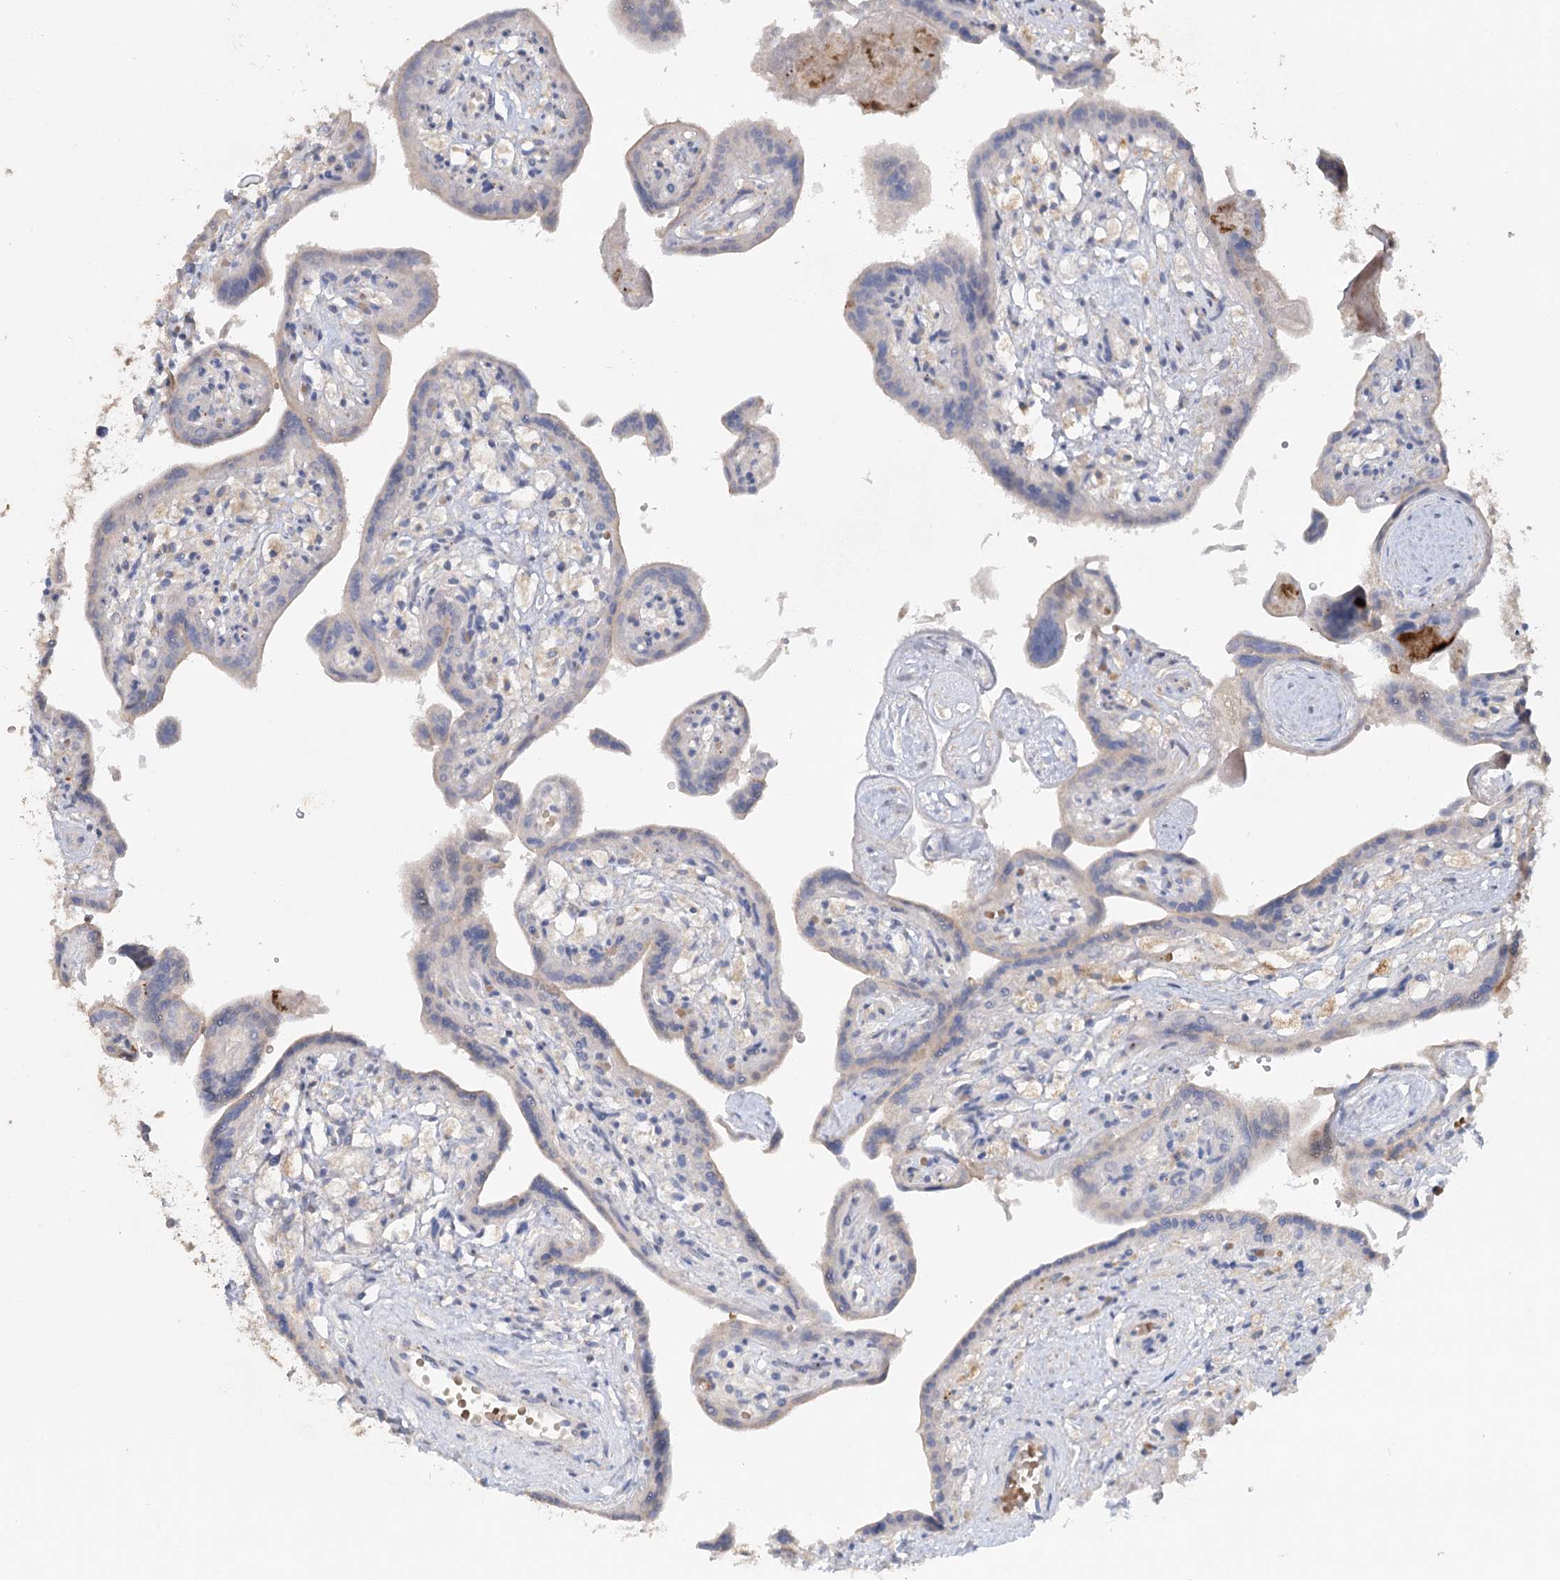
{"staining": {"intensity": "negative", "quantity": "none", "location": "none"}, "tissue": "placenta", "cell_type": "Trophoblastic cells", "image_type": "normal", "snomed": [{"axis": "morphology", "description": "Normal tissue, NOS"}, {"axis": "topography", "description": "Placenta"}], "caption": "A histopathology image of placenta stained for a protein displays no brown staining in trophoblastic cells. The staining was performed using DAB (3,3'-diaminobenzidine) to visualize the protein expression in brown, while the nuclei were stained in blue with hematoxylin (Magnification: 20x).", "gene": "TRAF3IP1", "patient": {"sex": "female", "age": 37}}